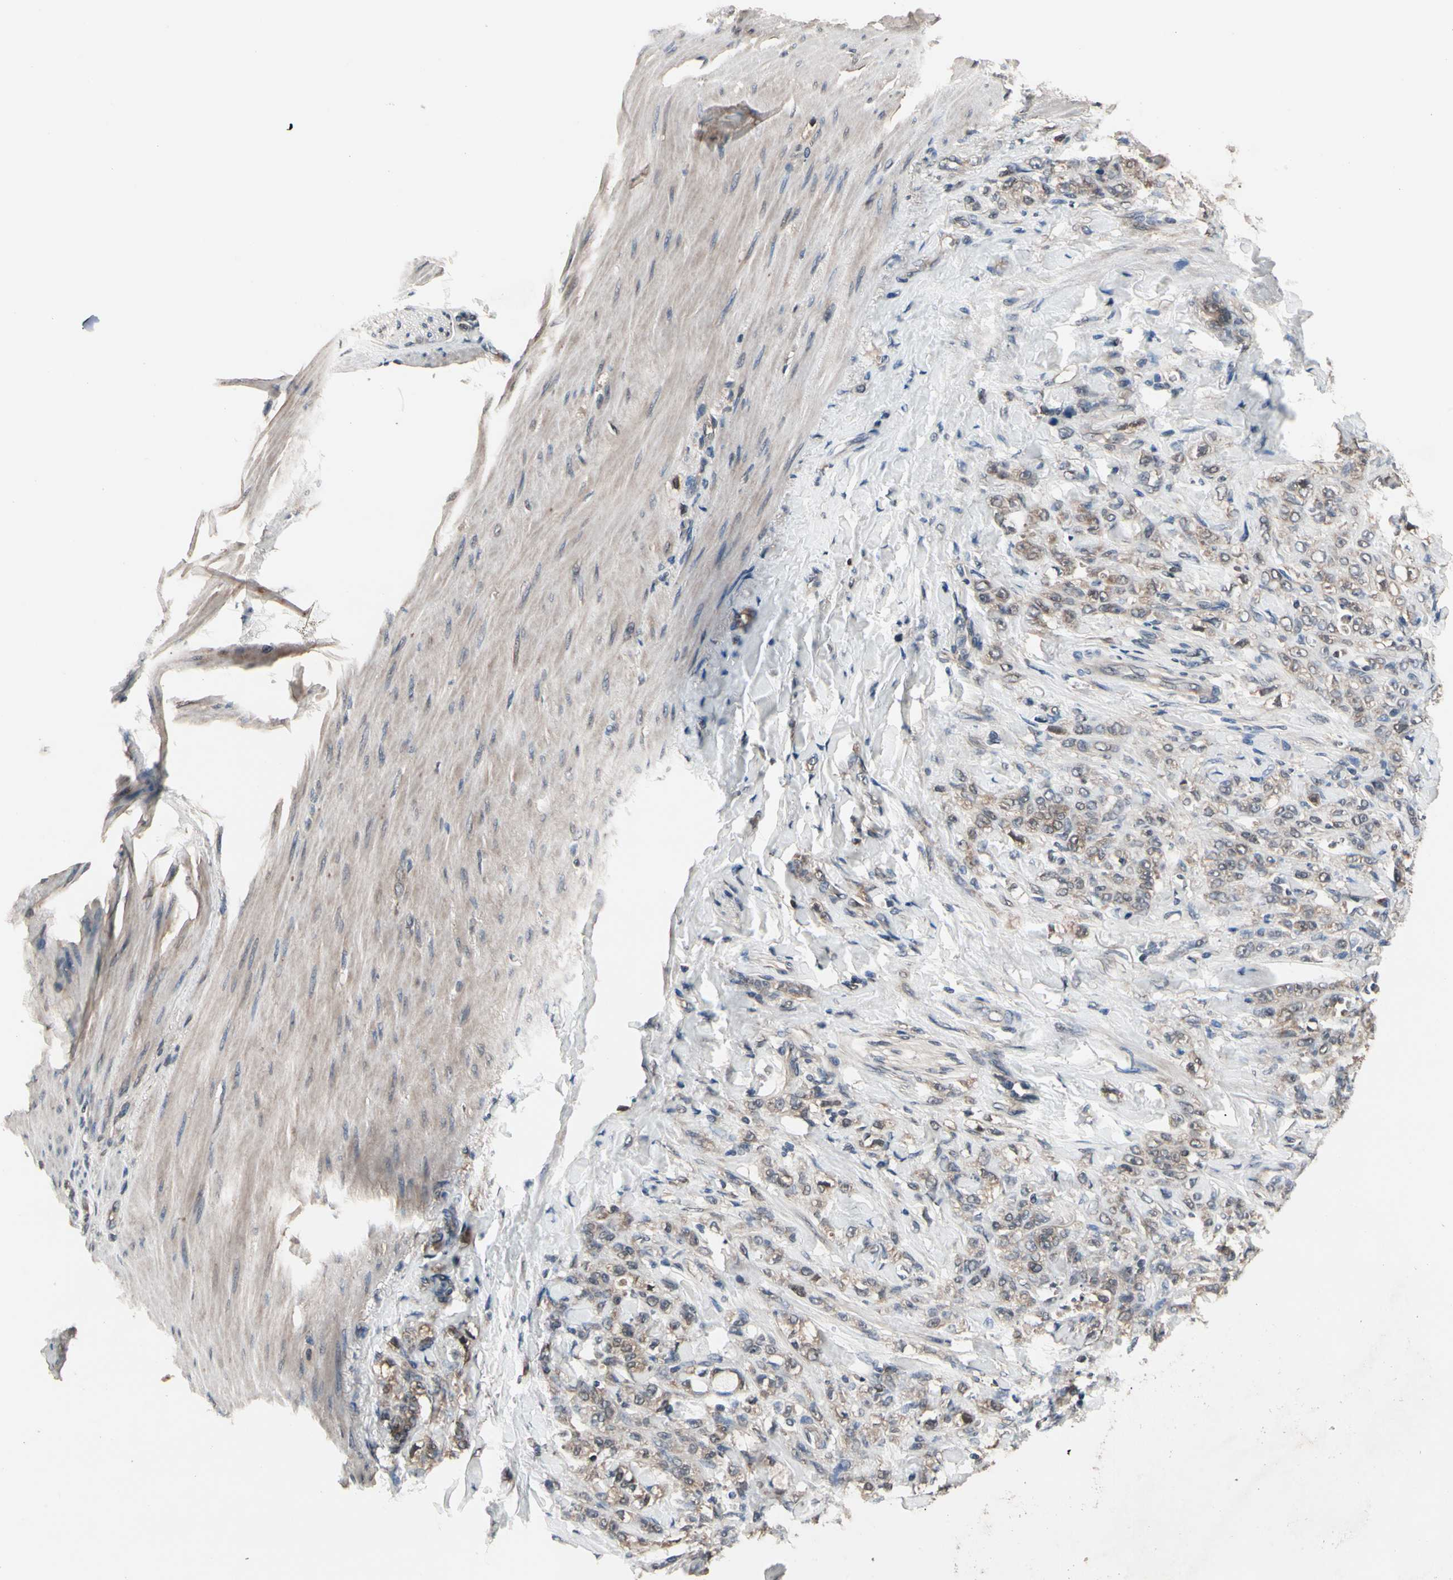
{"staining": {"intensity": "weak", "quantity": ">75%", "location": "cytoplasmic/membranous"}, "tissue": "stomach cancer", "cell_type": "Tumor cells", "image_type": "cancer", "snomed": [{"axis": "morphology", "description": "Adenocarcinoma, NOS"}, {"axis": "topography", "description": "Stomach"}], "caption": "Protein analysis of stomach cancer tissue reveals weak cytoplasmic/membranous expression in about >75% of tumor cells. (brown staining indicates protein expression, while blue staining denotes nuclei).", "gene": "PRDX6", "patient": {"sex": "male", "age": 82}}